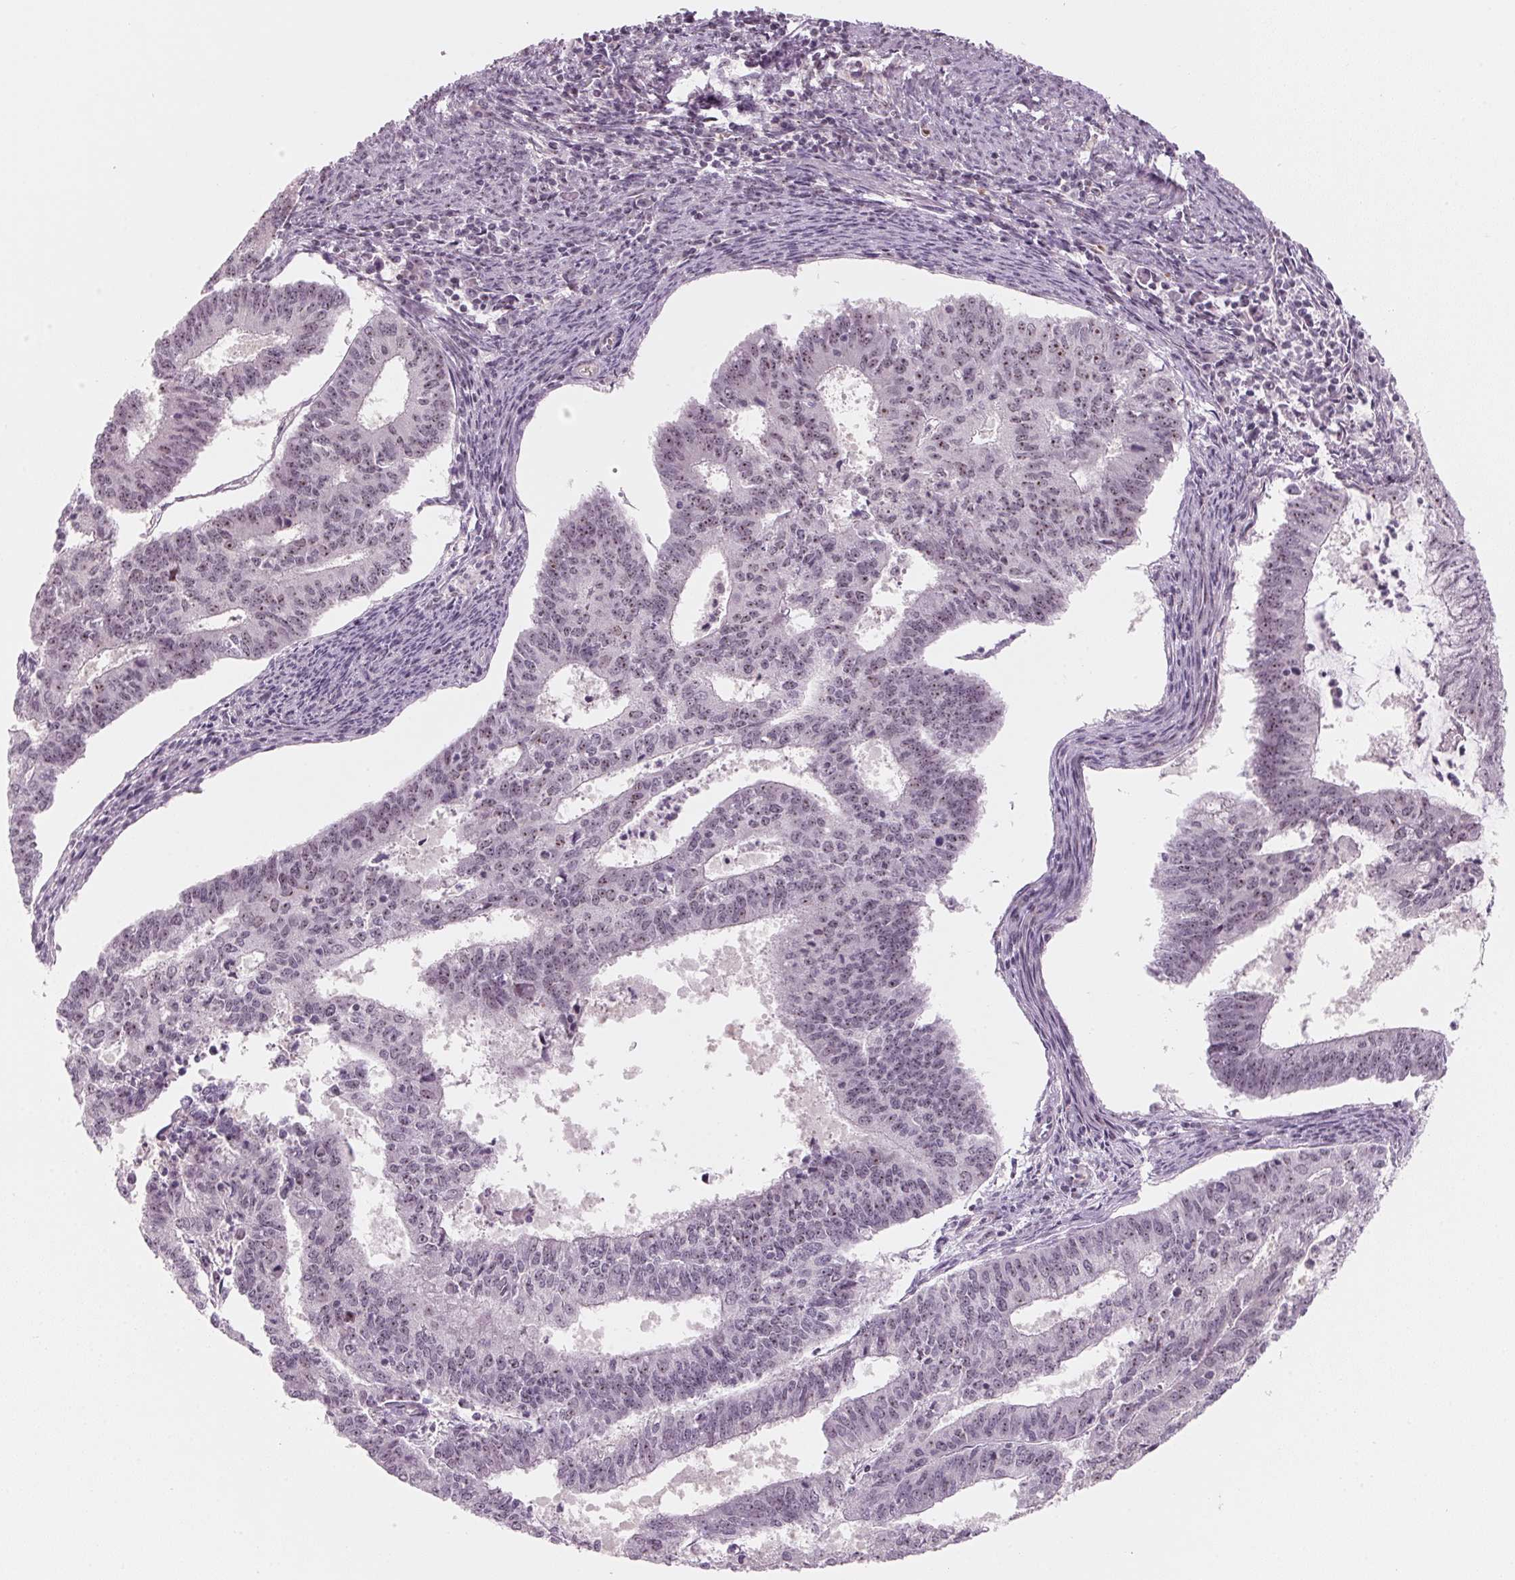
{"staining": {"intensity": "weak", "quantity": ">75%", "location": "nuclear"}, "tissue": "endometrial cancer", "cell_type": "Tumor cells", "image_type": "cancer", "snomed": [{"axis": "morphology", "description": "Adenocarcinoma, NOS"}, {"axis": "topography", "description": "Endometrium"}], "caption": "Immunohistochemistry staining of endometrial cancer (adenocarcinoma), which exhibits low levels of weak nuclear positivity in approximately >75% of tumor cells indicating weak nuclear protein expression. The staining was performed using DAB (brown) for protein detection and nuclei were counterstained in hematoxylin (blue).", "gene": "DNTTIP2", "patient": {"sex": "female", "age": 61}}